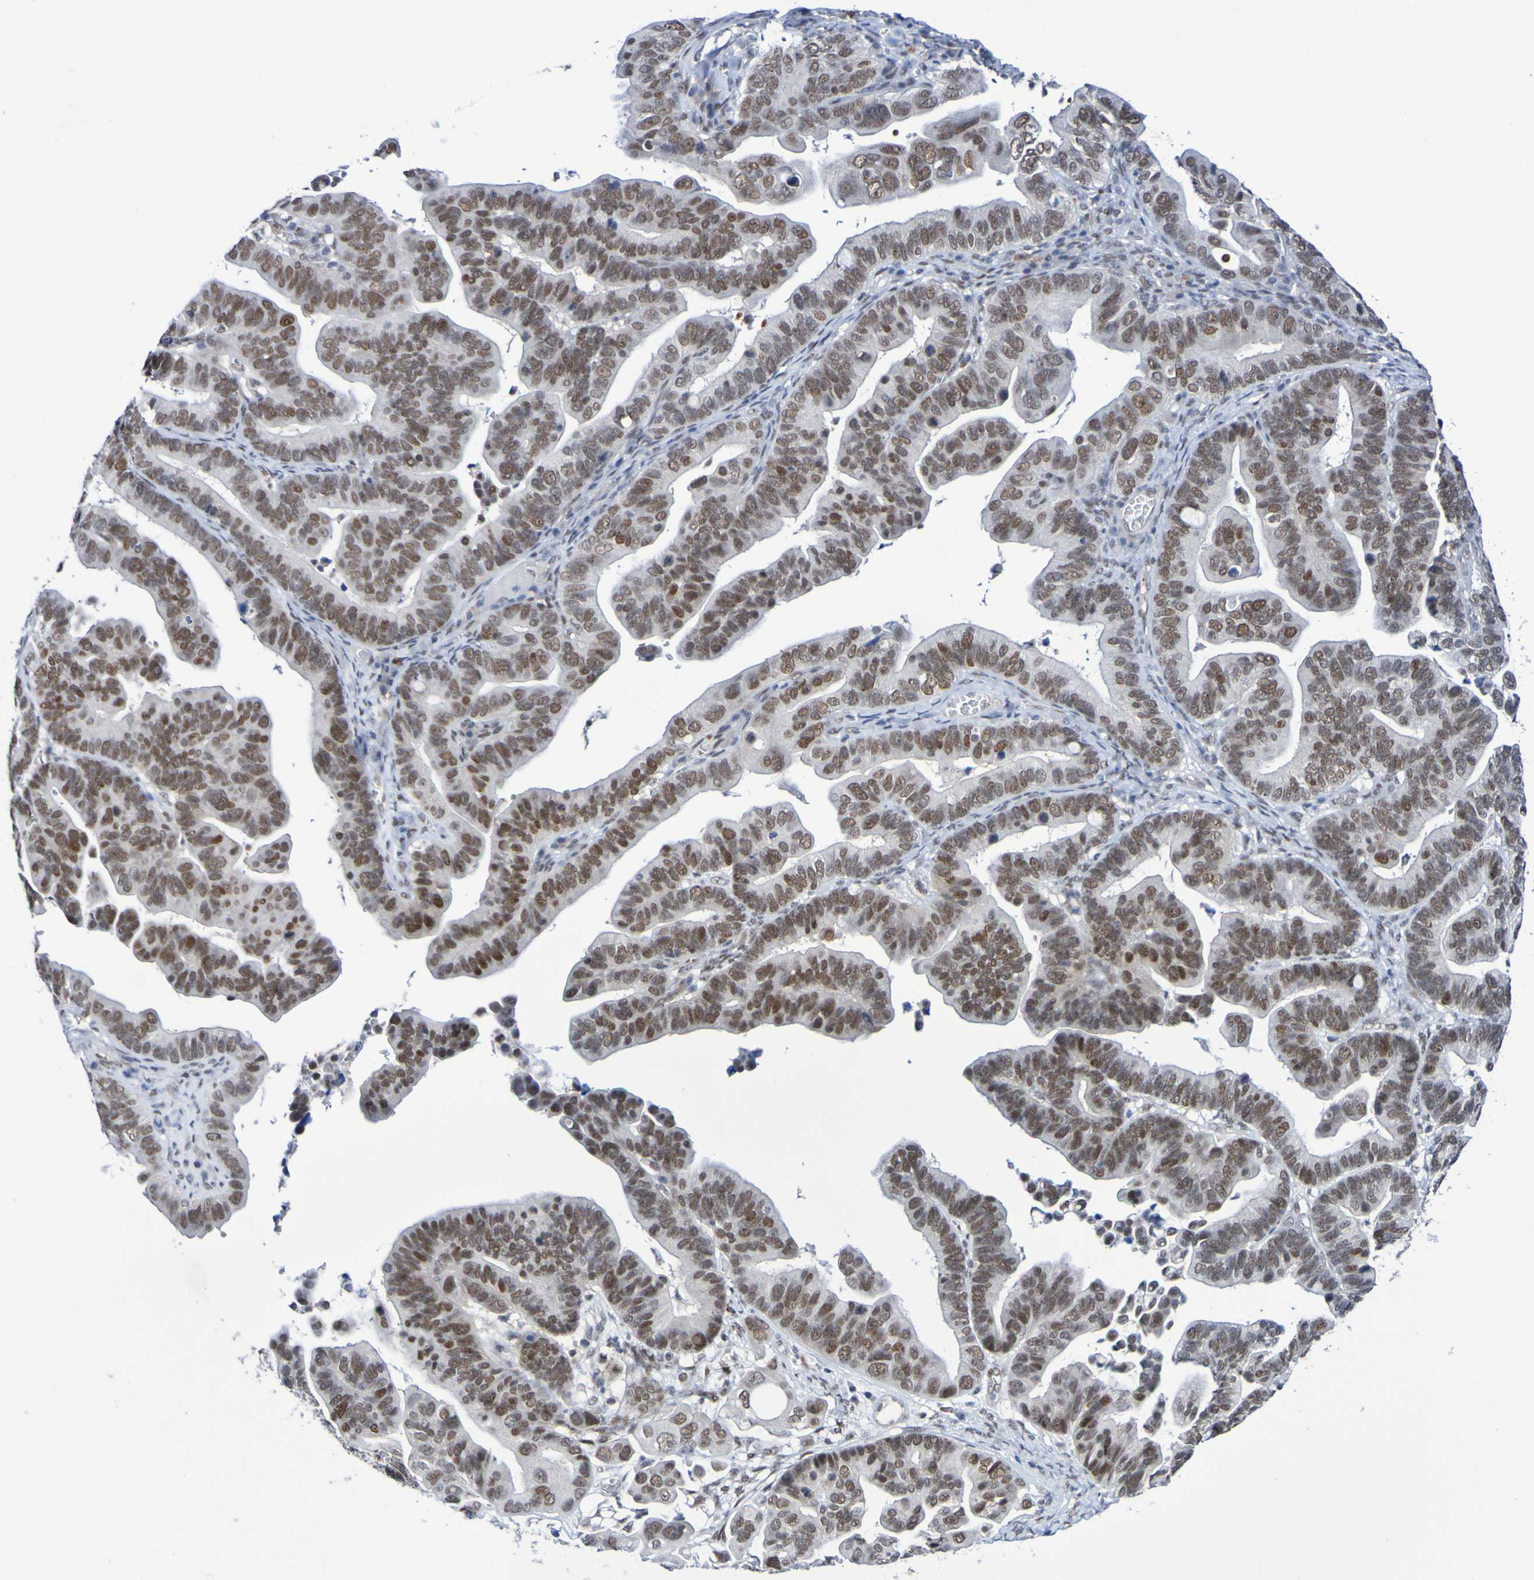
{"staining": {"intensity": "moderate", "quantity": ">75%", "location": "nuclear"}, "tissue": "ovarian cancer", "cell_type": "Tumor cells", "image_type": "cancer", "snomed": [{"axis": "morphology", "description": "Cystadenocarcinoma, serous, NOS"}, {"axis": "topography", "description": "Ovary"}], "caption": "Protein expression analysis of serous cystadenocarcinoma (ovarian) reveals moderate nuclear positivity in about >75% of tumor cells. (IHC, brightfield microscopy, high magnification).", "gene": "PCGF1", "patient": {"sex": "female", "age": 56}}